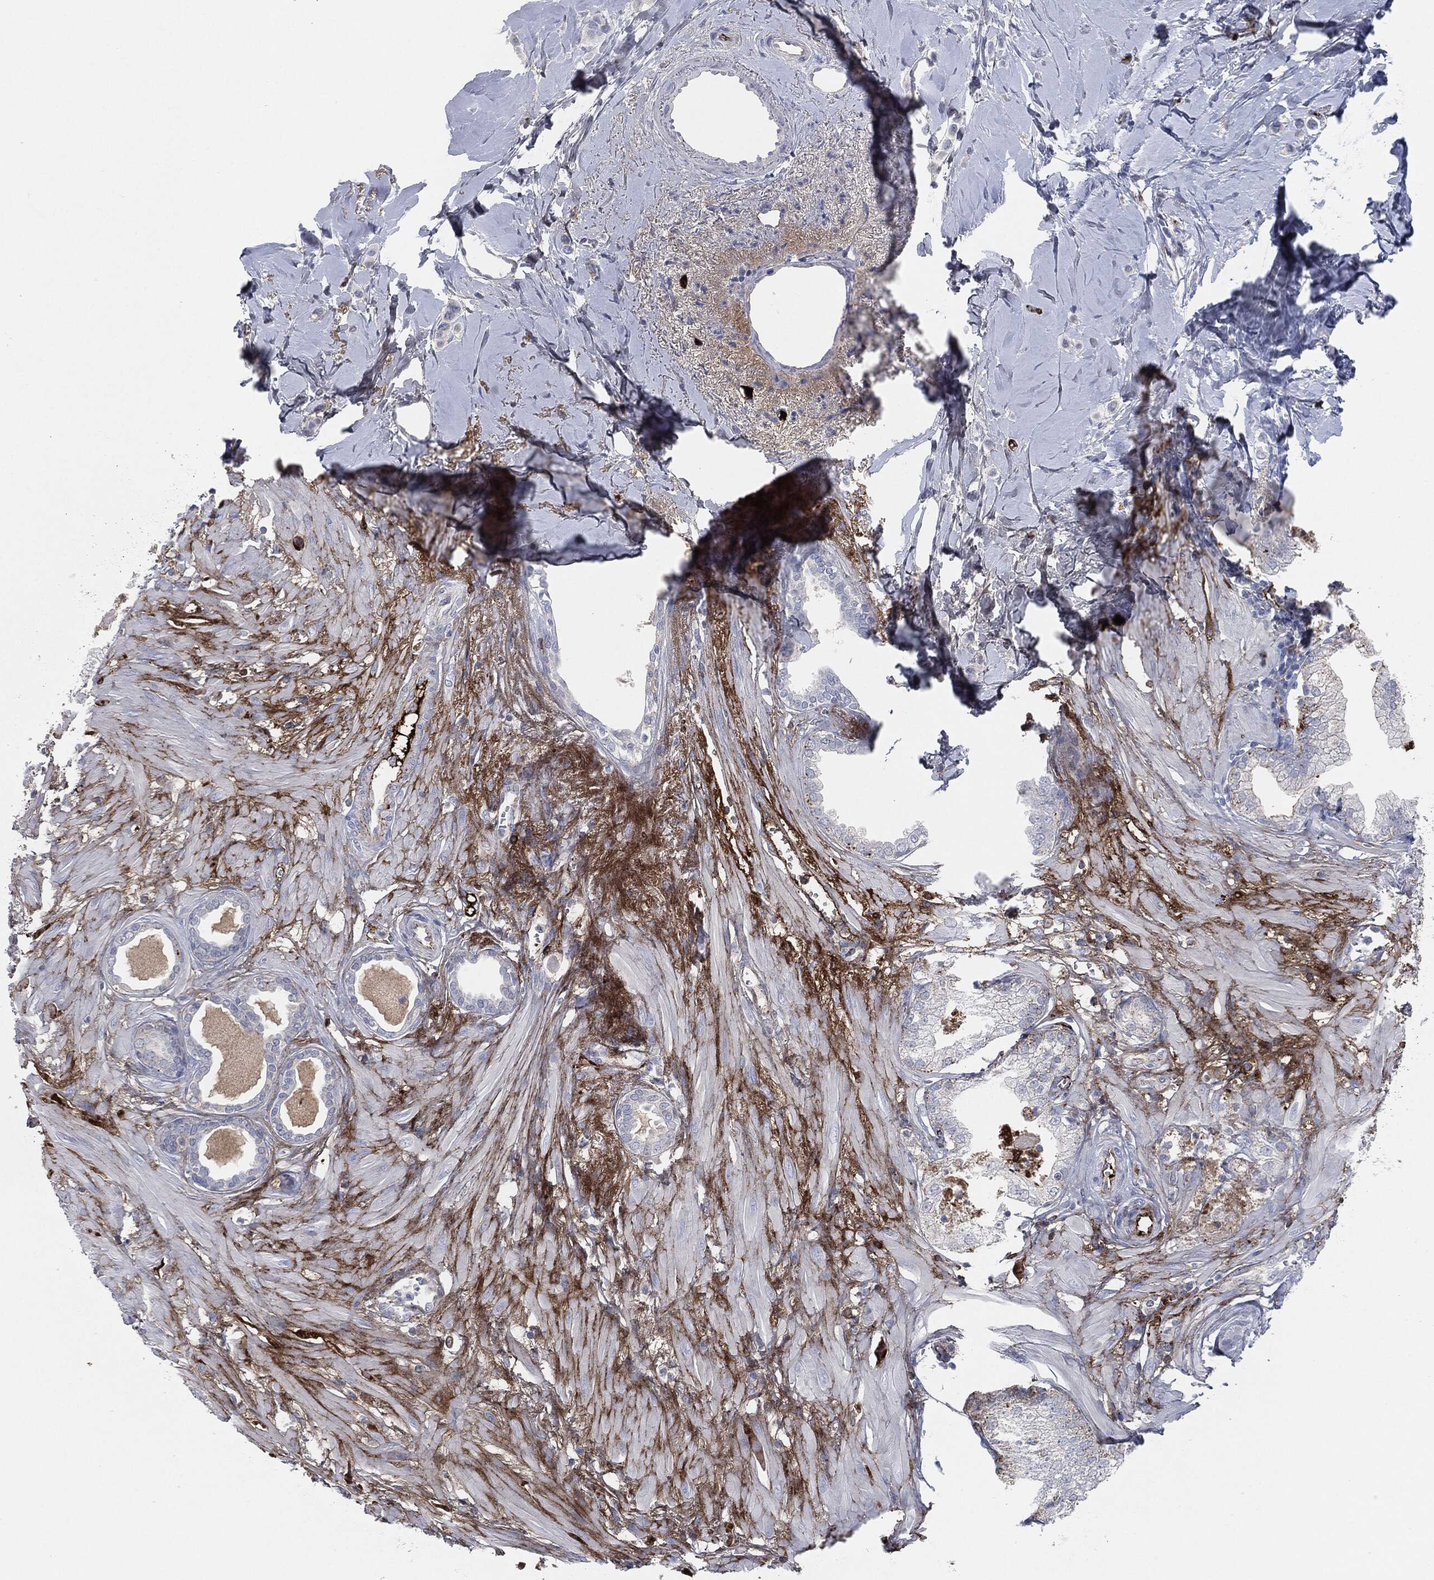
{"staining": {"intensity": "negative", "quantity": "none", "location": "none"}, "tissue": "prostate cancer", "cell_type": "Tumor cells", "image_type": "cancer", "snomed": [{"axis": "morphology", "description": "Adenocarcinoma, NOS"}, {"axis": "topography", "description": "Prostate and seminal vesicle, NOS"}, {"axis": "topography", "description": "Prostate"}], "caption": "Human prostate cancer (adenocarcinoma) stained for a protein using IHC displays no expression in tumor cells.", "gene": "APOB", "patient": {"sex": "male", "age": 79}}